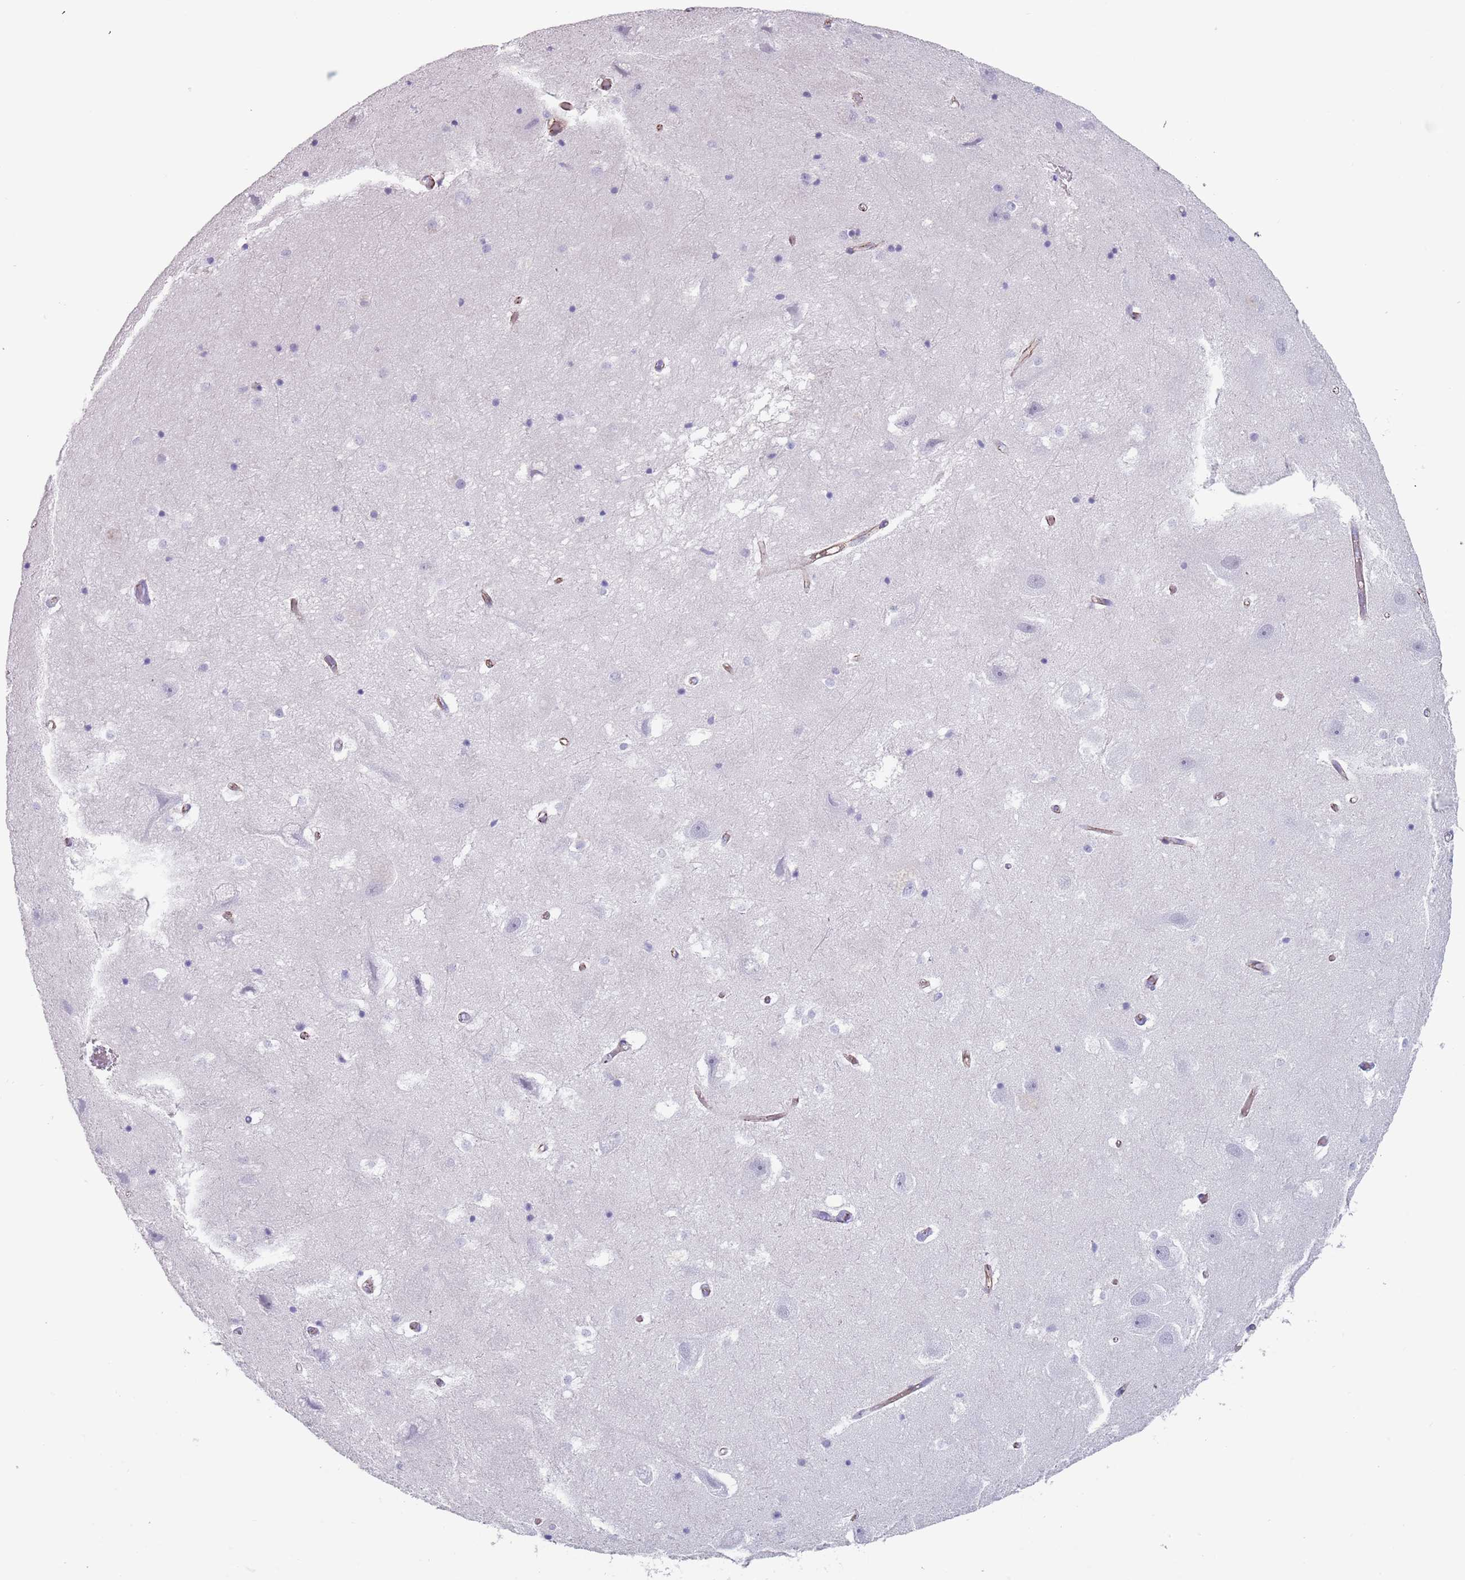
{"staining": {"intensity": "negative", "quantity": "none", "location": "none"}, "tissue": "hippocampus", "cell_type": "Glial cells", "image_type": "normal", "snomed": [{"axis": "morphology", "description": "Normal tissue, NOS"}, {"axis": "topography", "description": "Hippocampus"}], "caption": "Protein analysis of unremarkable hippocampus displays no significant positivity in glial cells. (DAB IHC with hematoxylin counter stain).", "gene": "OR5A2", "patient": {"sex": "female", "age": 52}}